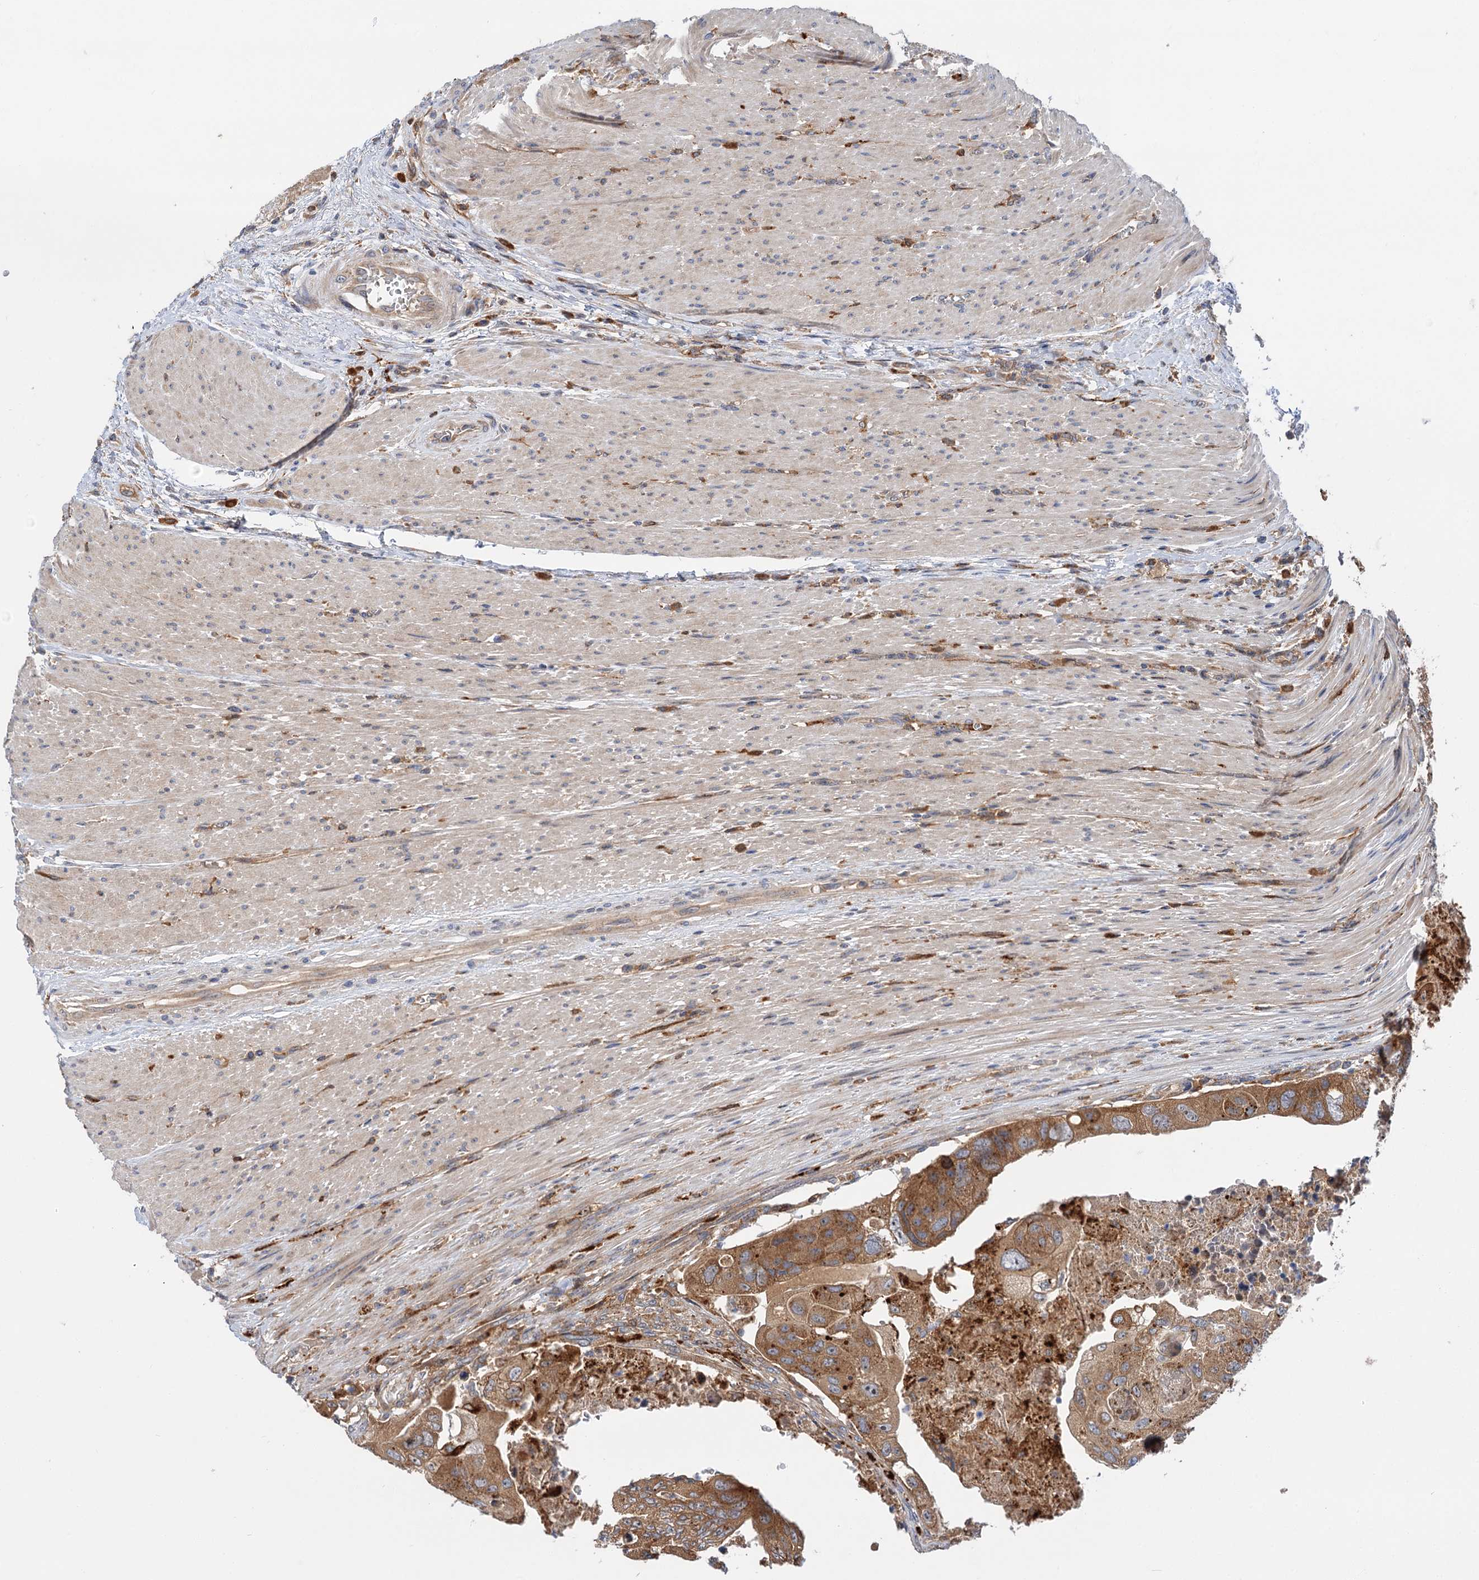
{"staining": {"intensity": "moderate", "quantity": ">75%", "location": "cytoplasmic/membranous"}, "tissue": "colorectal cancer", "cell_type": "Tumor cells", "image_type": "cancer", "snomed": [{"axis": "morphology", "description": "Adenocarcinoma, NOS"}, {"axis": "topography", "description": "Rectum"}], "caption": "Colorectal cancer stained for a protein reveals moderate cytoplasmic/membranous positivity in tumor cells.", "gene": "PATL1", "patient": {"sex": "male", "age": 63}}